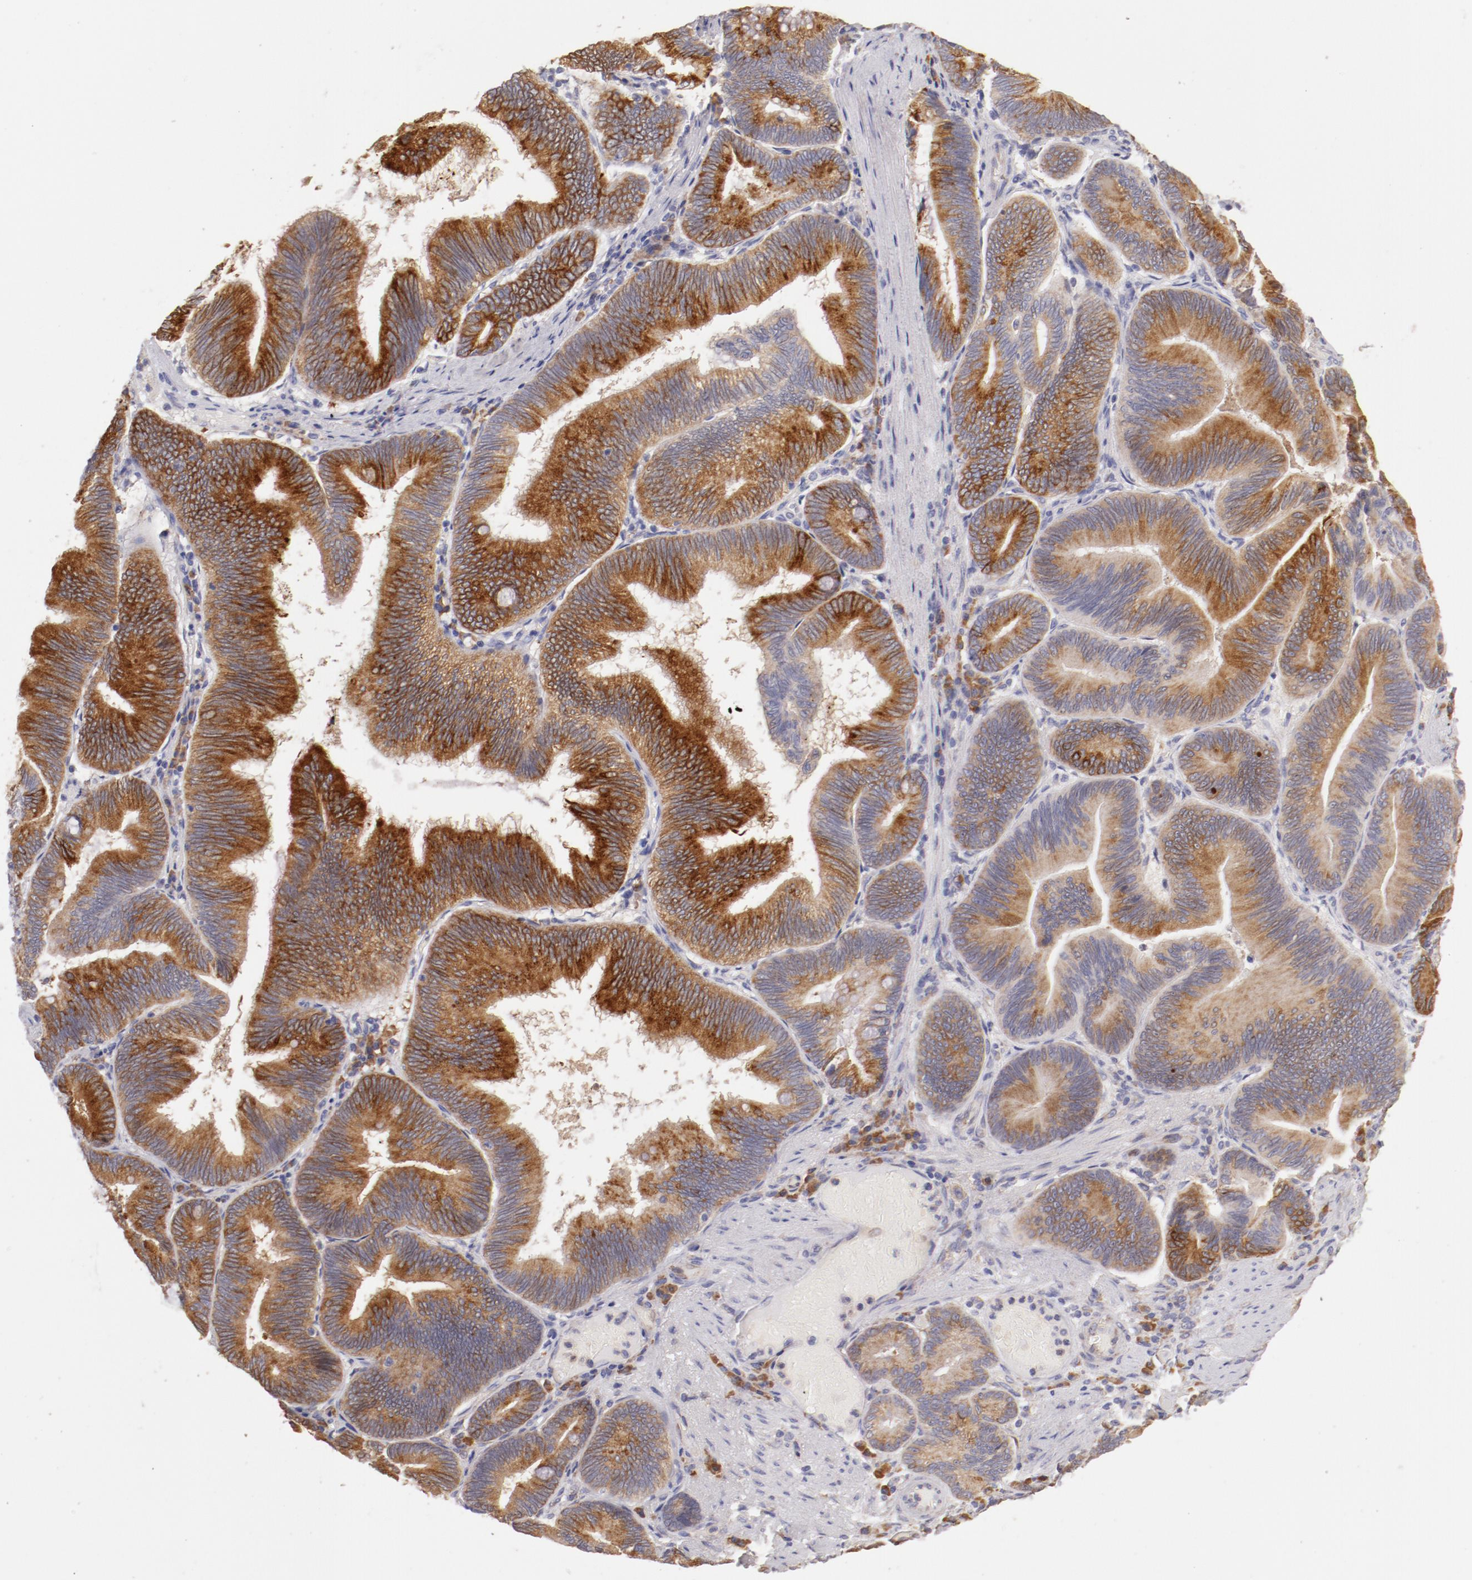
{"staining": {"intensity": "moderate", "quantity": ">75%", "location": "cytoplasmic/membranous"}, "tissue": "pancreatic cancer", "cell_type": "Tumor cells", "image_type": "cancer", "snomed": [{"axis": "morphology", "description": "Adenocarcinoma, NOS"}, {"axis": "topography", "description": "Pancreas"}], "caption": "This photomicrograph reveals pancreatic cancer stained with immunohistochemistry (IHC) to label a protein in brown. The cytoplasmic/membranous of tumor cells show moderate positivity for the protein. Nuclei are counter-stained blue.", "gene": "ENTPD5", "patient": {"sex": "male", "age": 82}}